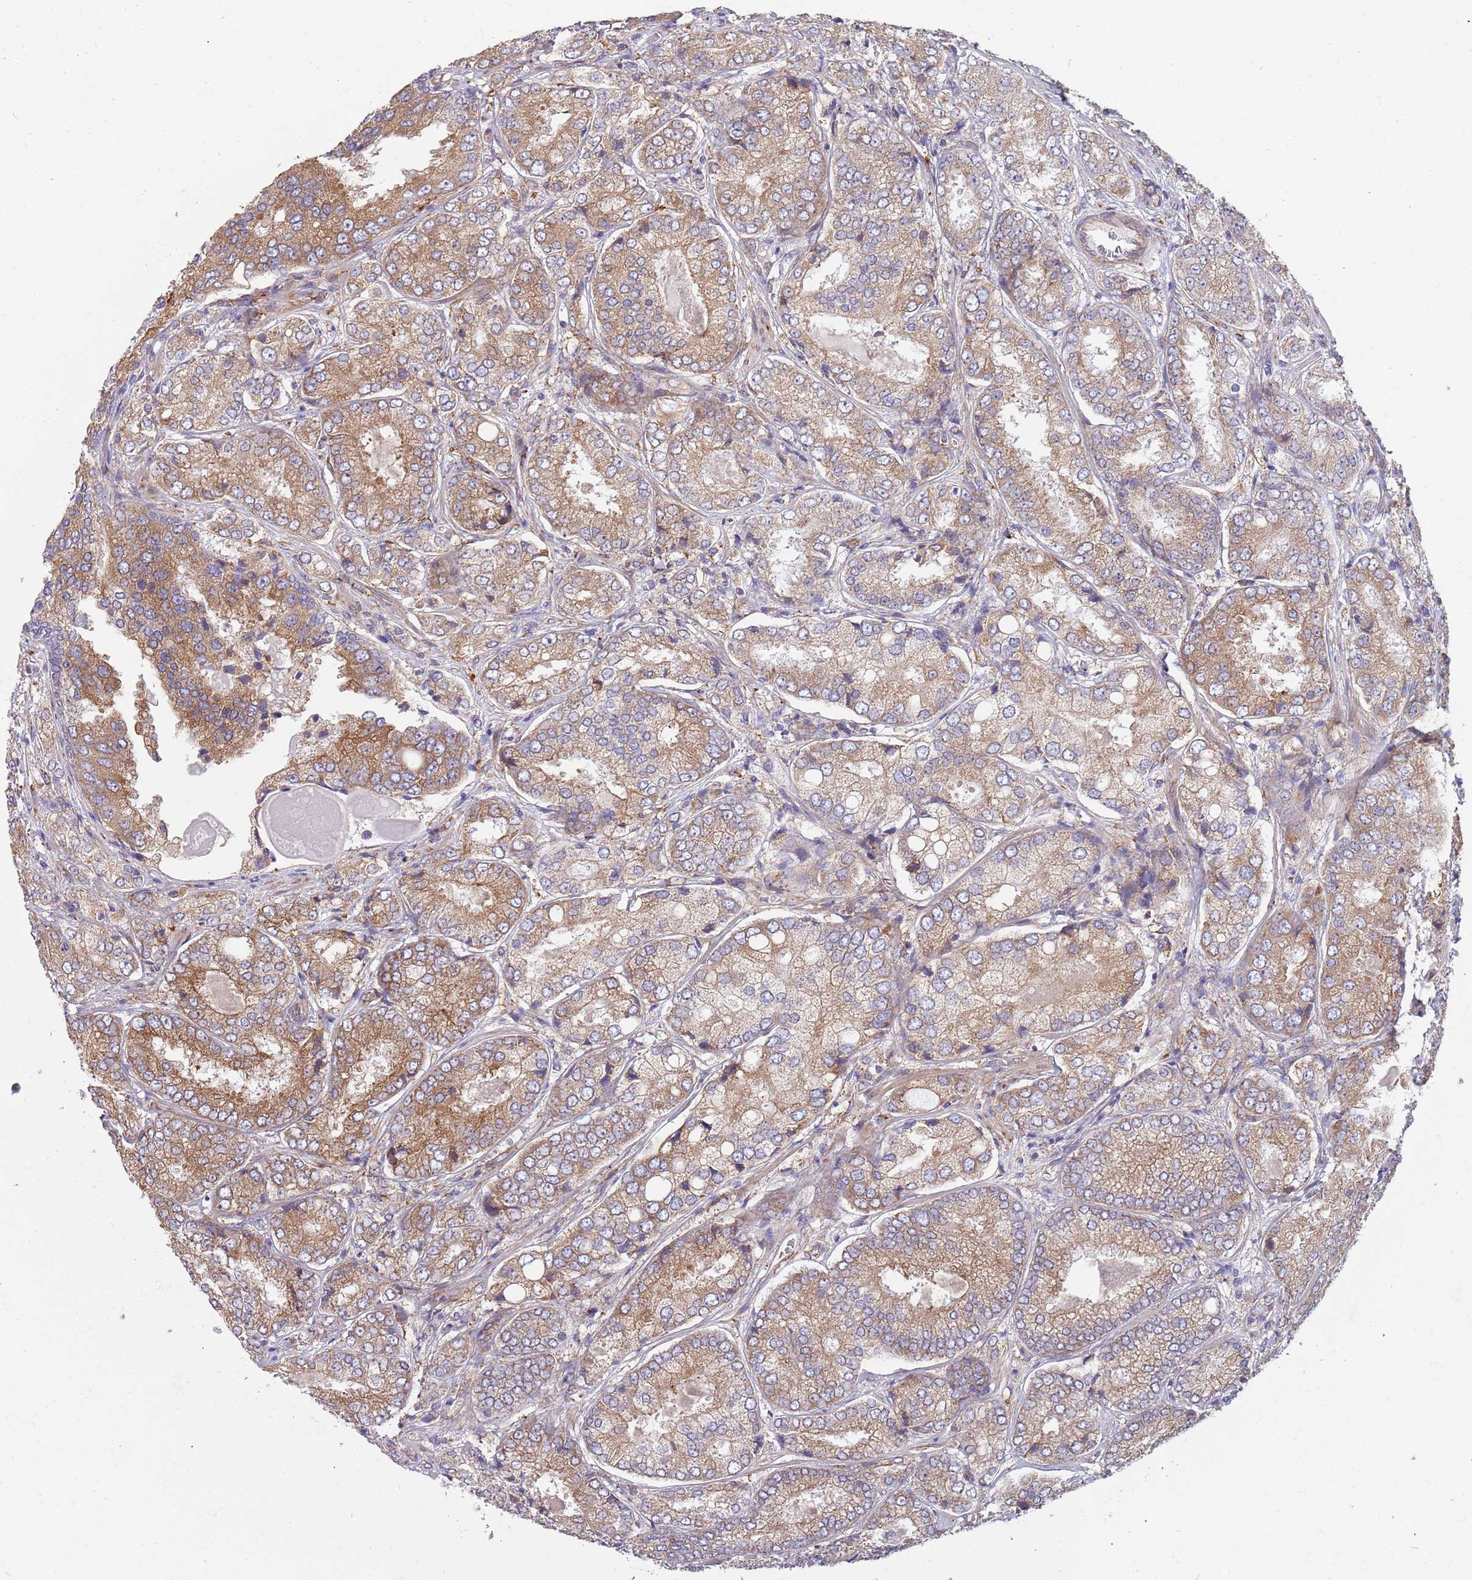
{"staining": {"intensity": "moderate", "quantity": ">75%", "location": "cytoplasmic/membranous"}, "tissue": "prostate cancer", "cell_type": "Tumor cells", "image_type": "cancer", "snomed": [{"axis": "morphology", "description": "Adenocarcinoma, High grade"}, {"axis": "topography", "description": "Prostate"}], "caption": "Adenocarcinoma (high-grade) (prostate) stained for a protein reveals moderate cytoplasmic/membranous positivity in tumor cells. The staining was performed using DAB (3,3'-diaminobenzidine), with brown indicating positive protein expression. Nuclei are stained blue with hematoxylin.", "gene": "ARMCX6", "patient": {"sex": "male", "age": 63}}